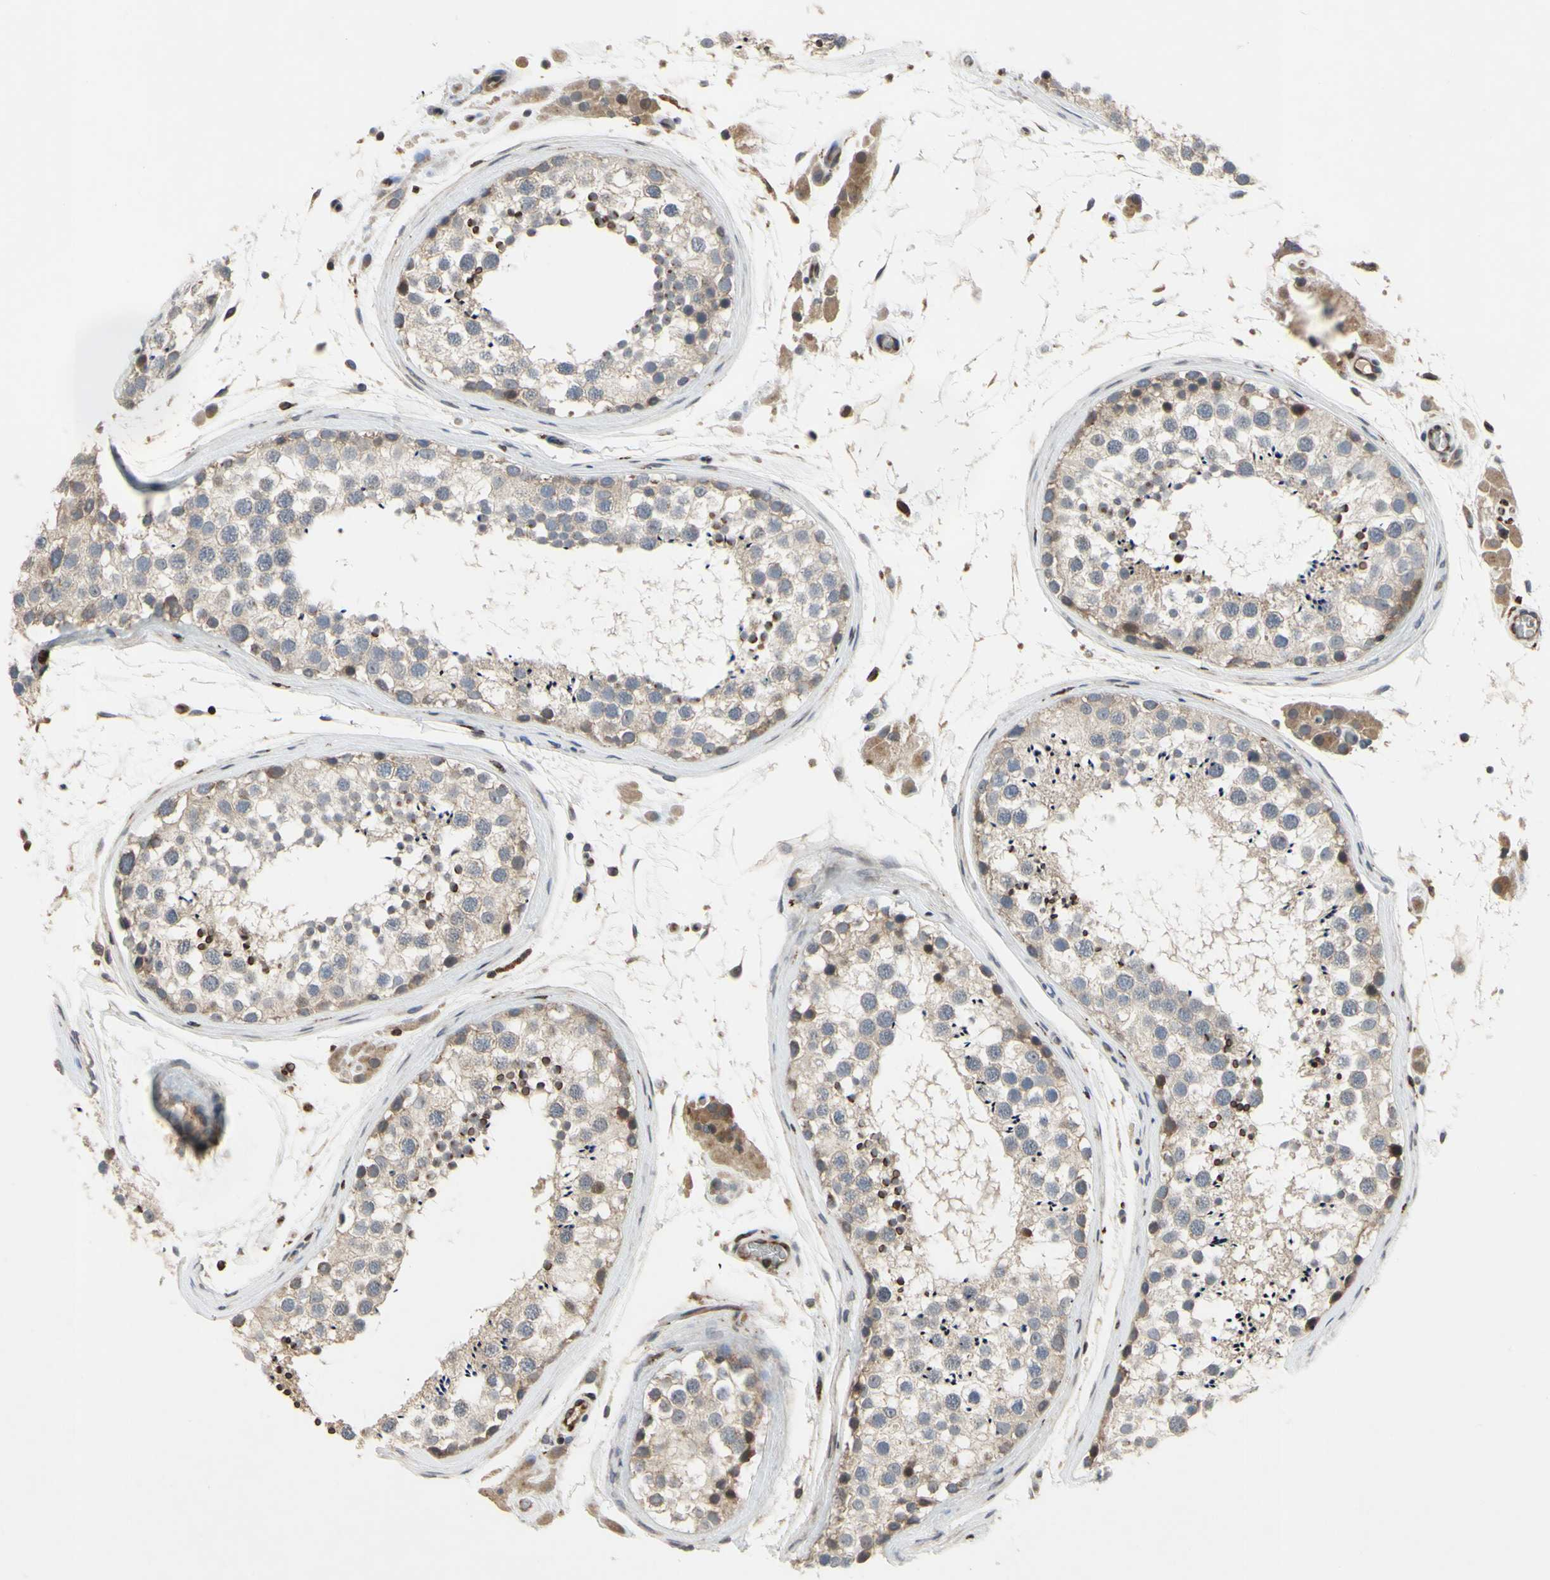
{"staining": {"intensity": "negative", "quantity": "none", "location": "none"}, "tissue": "testis", "cell_type": "Cells in seminiferous ducts", "image_type": "normal", "snomed": [{"axis": "morphology", "description": "Normal tissue, NOS"}, {"axis": "topography", "description": "Testis"}], "caption": "Immunohistochemical staining of benign human testis exhibits no significant expression in cells in seminiferous ducts. The staining is performed using DAB brown chromogen with nuclei counter-stained in using hematoxylin.", "gene": "PLXNA2", "patient": {"sex": "male", "age": 46}}